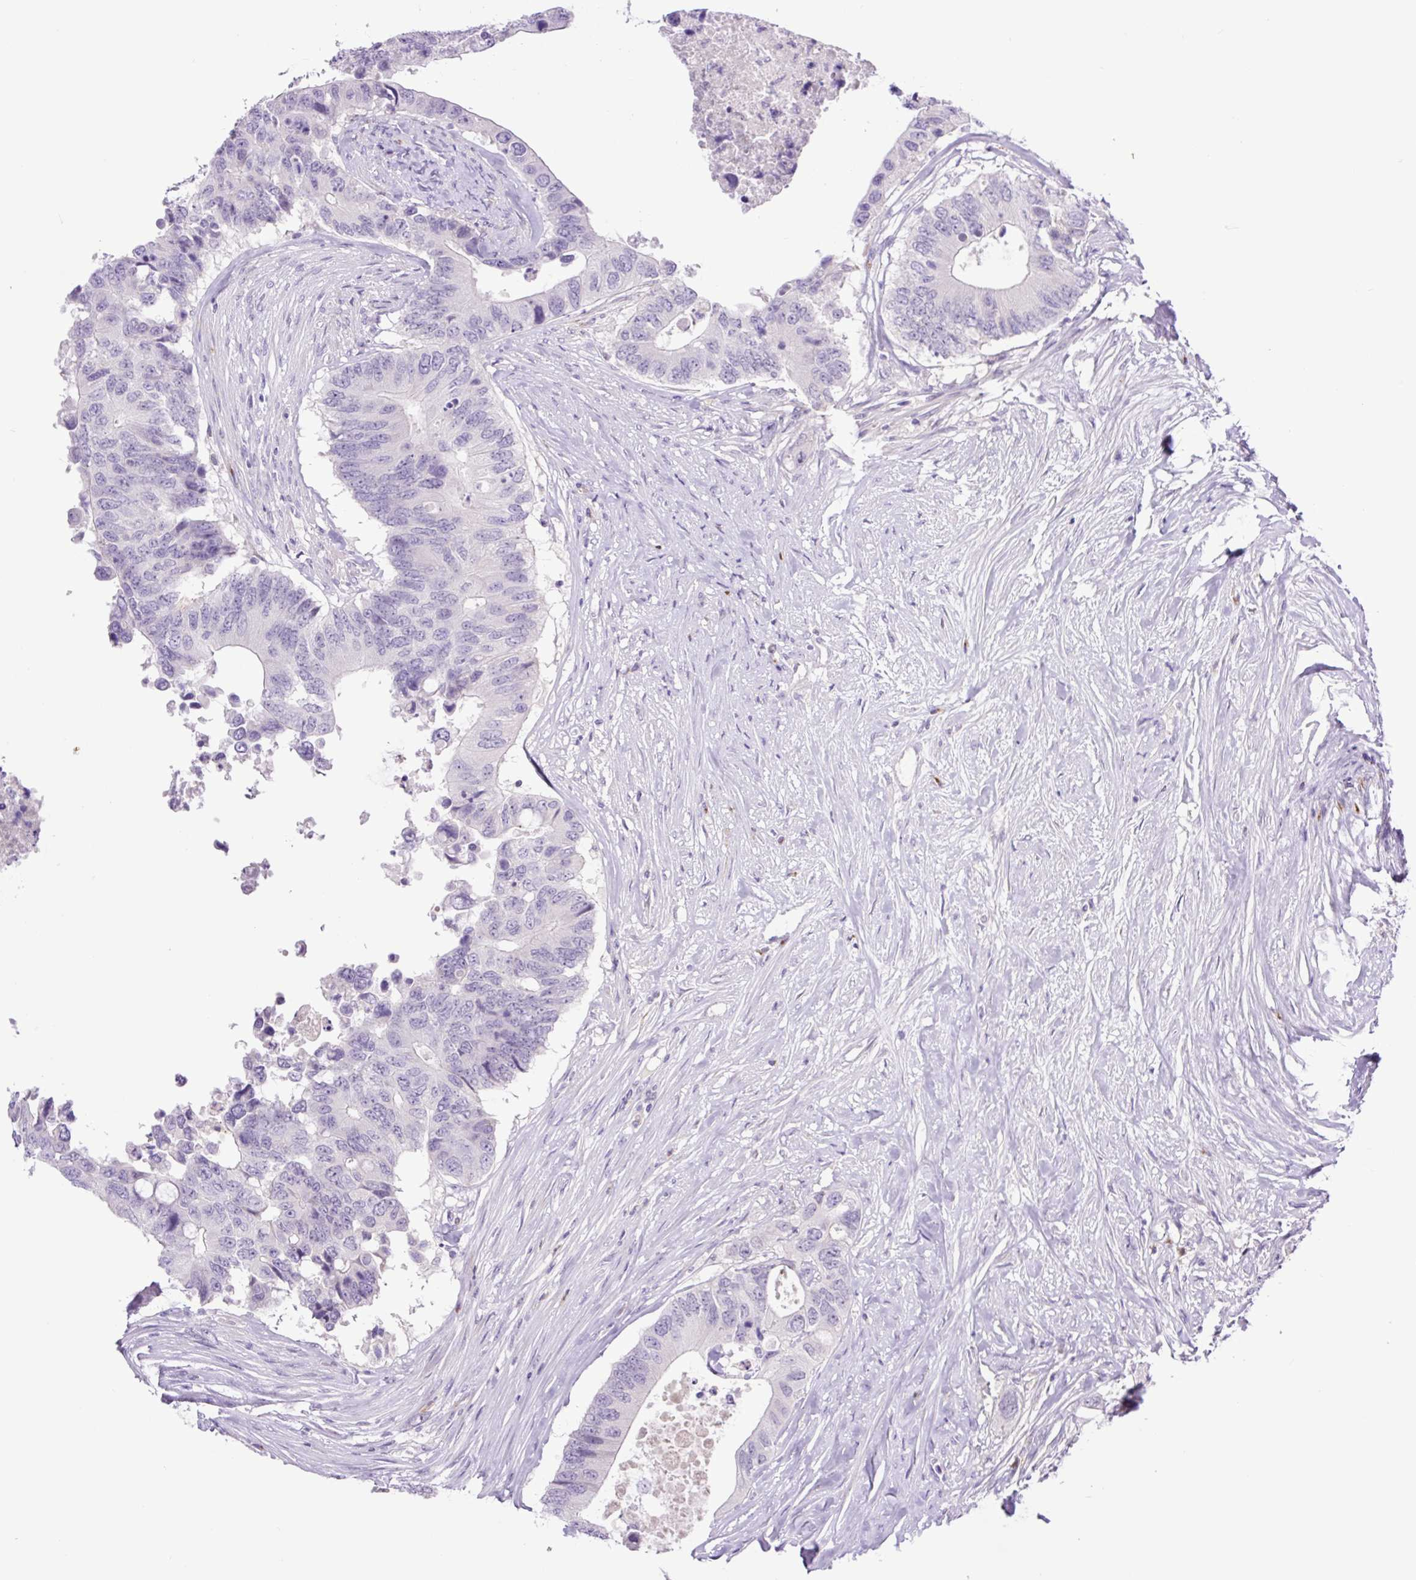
{"staining": {"intensity": "negative", "quantity": "none", "location": "none"}, "tissue": "colorectal cancer", "cell_type": "Tumor cells", "image_type": "cancer", "snomed": [{"axis": "morphology", "description": "Adenocarcinoma, NOS"}, {"axis": "topography", "description": "Colon"}], "caption": "Human colorectal cancer stained for a protein using immunohistochemistry exhibits no positivity in tumor cells.", "gene": "MFSD3", "patient": {"sex": "male", "age": 71}}